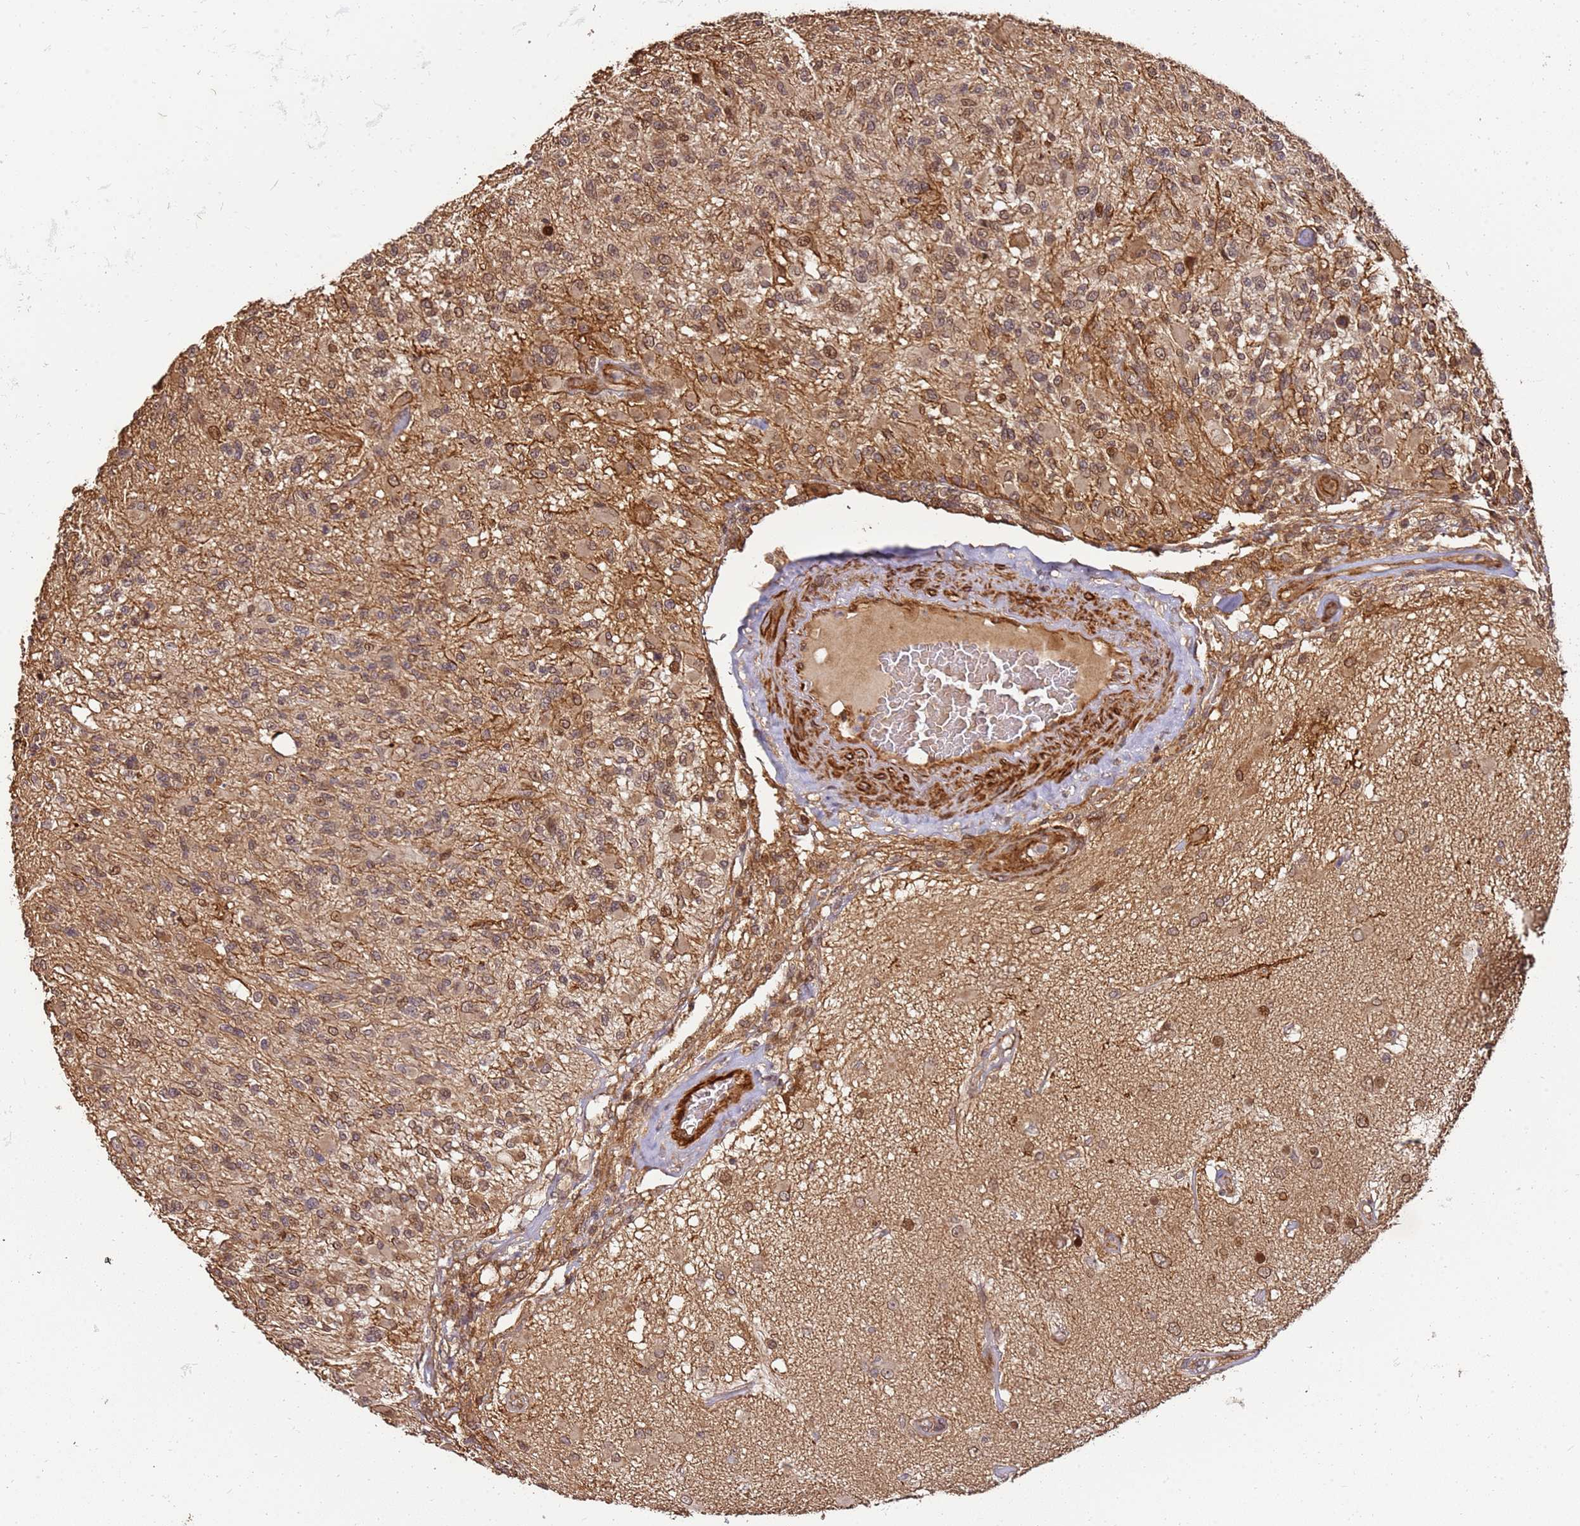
{"staining": {"intensity": "moderate", "quantity": "<25%", "location": "nuclear"}, "tissue": "glioma", "cell_type": "Tumor cells", "image_type": "cancer", "snomed": [{"axis": "morphology", "description": "Glioma, malignant, High grade"}, {"axis": "morphology", "description": "Glioblastoma, NOS"}, {"axis": "topography", "description": "Brain"}], "caption": "Immunohistochemical staining of glioma exhibits moderate nuclear protein staining in about <25% of tumor cells.", "gene": "ST18", "patient": {"sex": "male", "age": 60}}